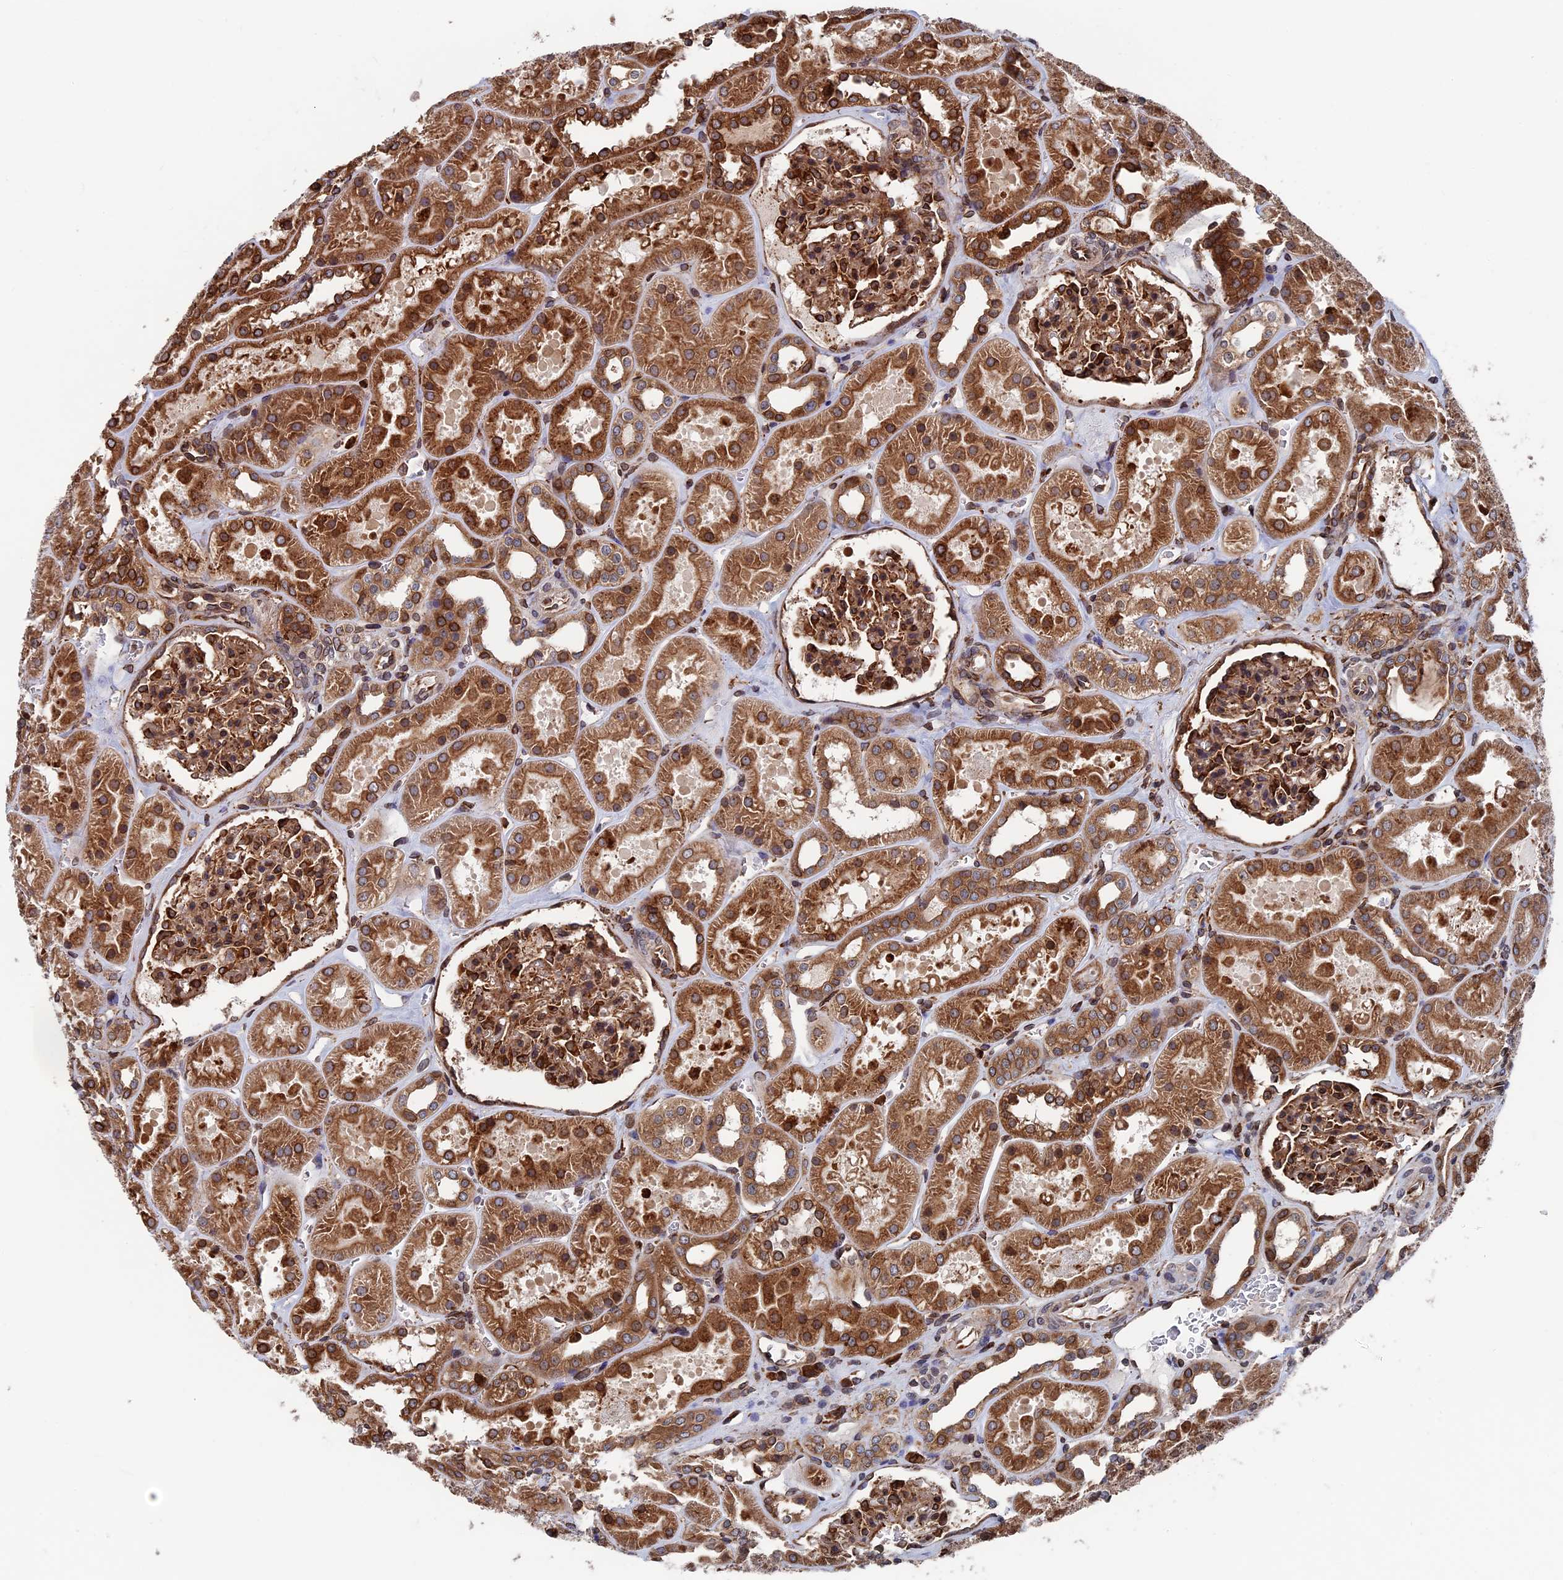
{"staining": {"intensity": "strong", "quantity": ">75%", "location": "cytoplasmic/membranous"}, "tissue": "kidney", "cell_type": "Cells in glomeruli", "image_type": "normal", "snomed": [{"axis": "morphology", "description": "Normal tissue, NOS"}, {"axis": "topography", "description": "Kidney"}], "caption": "An IHC image of benign tissue is shown. Protein staining in brown highlights strong cytoplasmic/membranous positivity in kidney within cells in glomeruli.", "gene": "RPUSD1", "patient": {"sex": "female", "age": 41}}